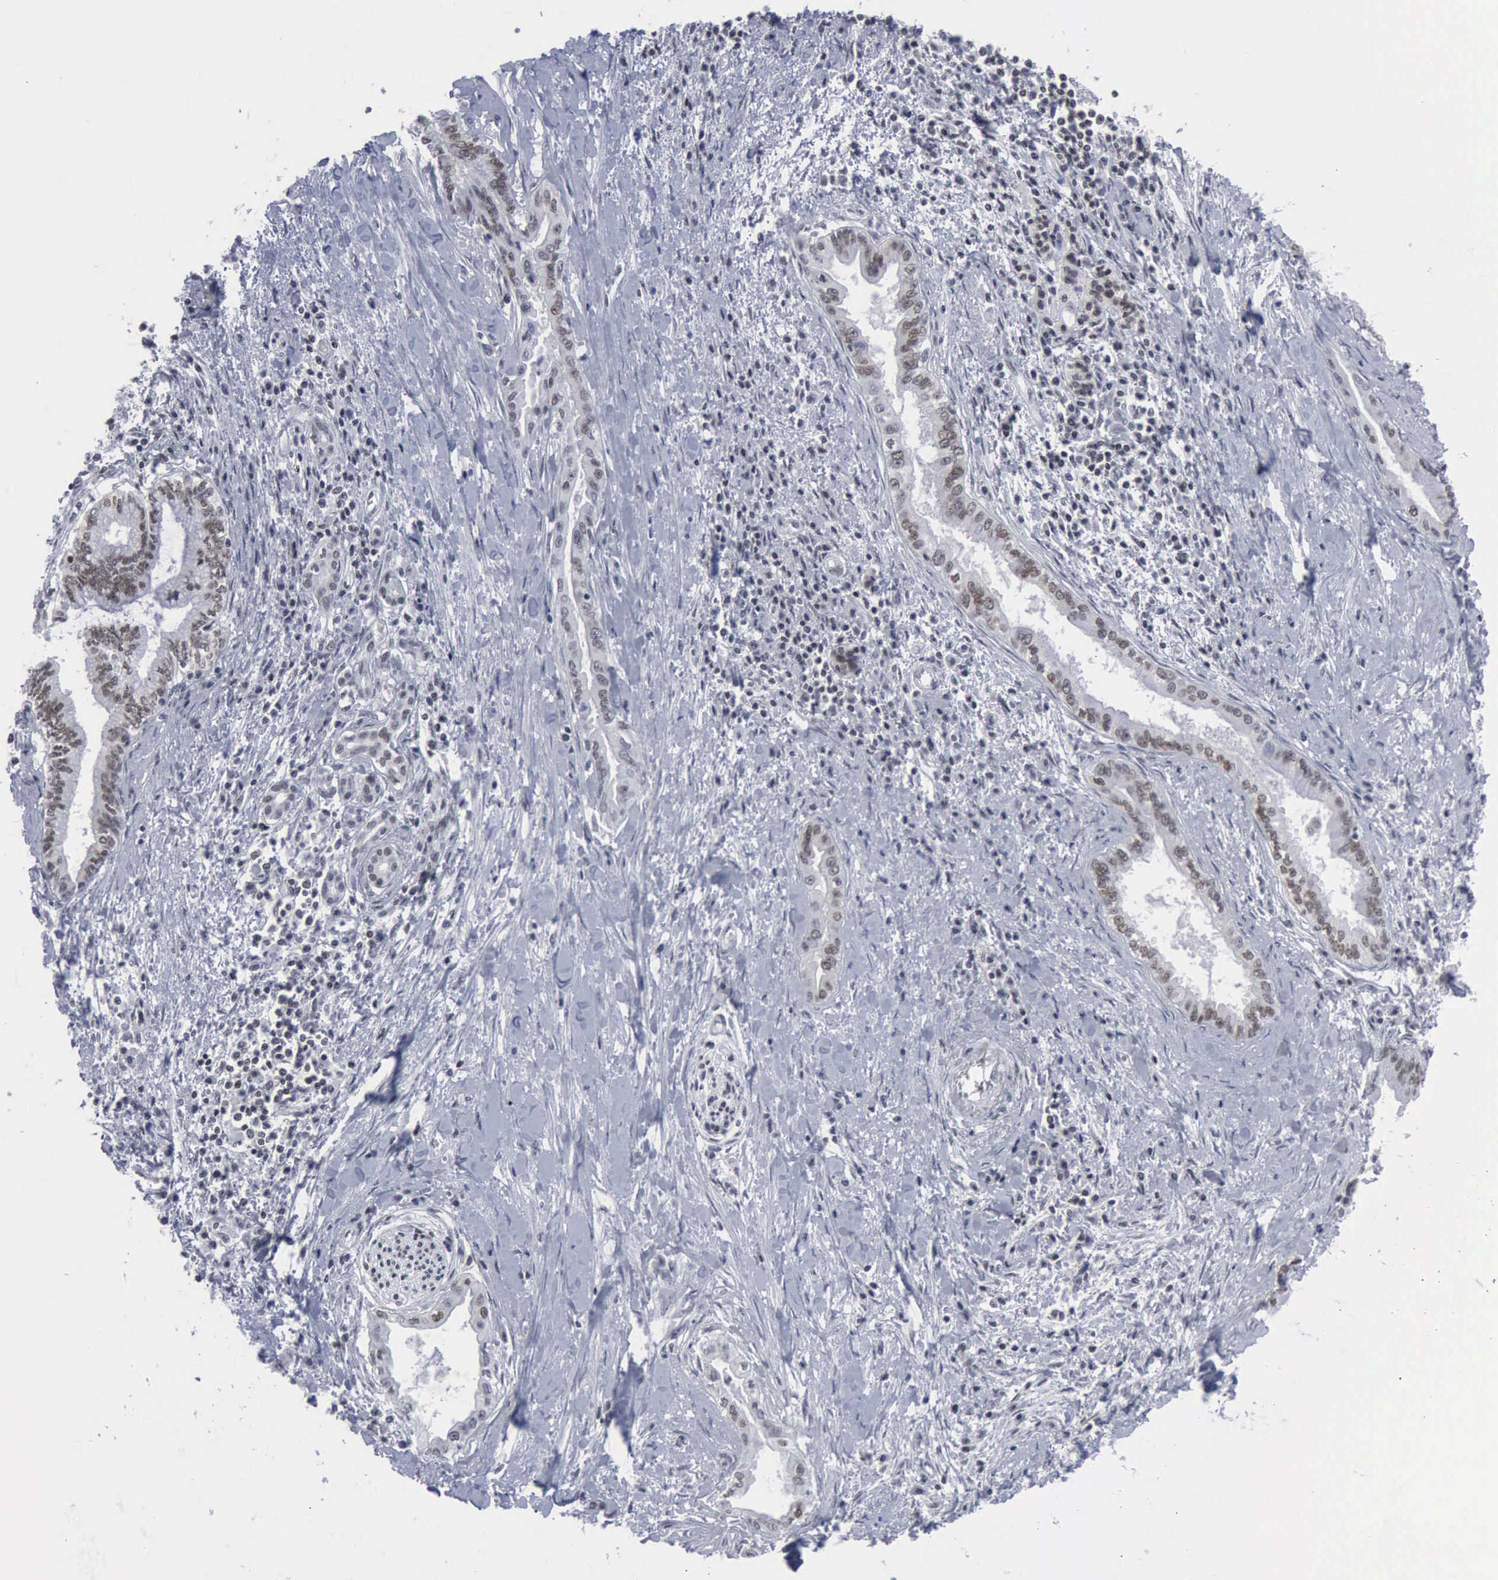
{"staining": {"intensity": "weak", "quantity": "25%-75%", "location": "nuclear"}, "tissue": "pancreatic cancer", "cell_type": "Tumor cells", "image_type": "cancer", "snomed": [{"axis": "morphology", "description": "Adenocarcinoma, NOS"}, {"axis": "topography", "description": "Pancreas"}], "caption": "Immunohistochemistry micrograph of neoplastic tissue: pancreatic cancer stained using IHC exhibits low levels of weak protein expression localized specifically in the nuclear of tumor cells, appearing as a nuclear brown color.", "gene": "XPA", "patient": {"sex": "female", "age": 64}}